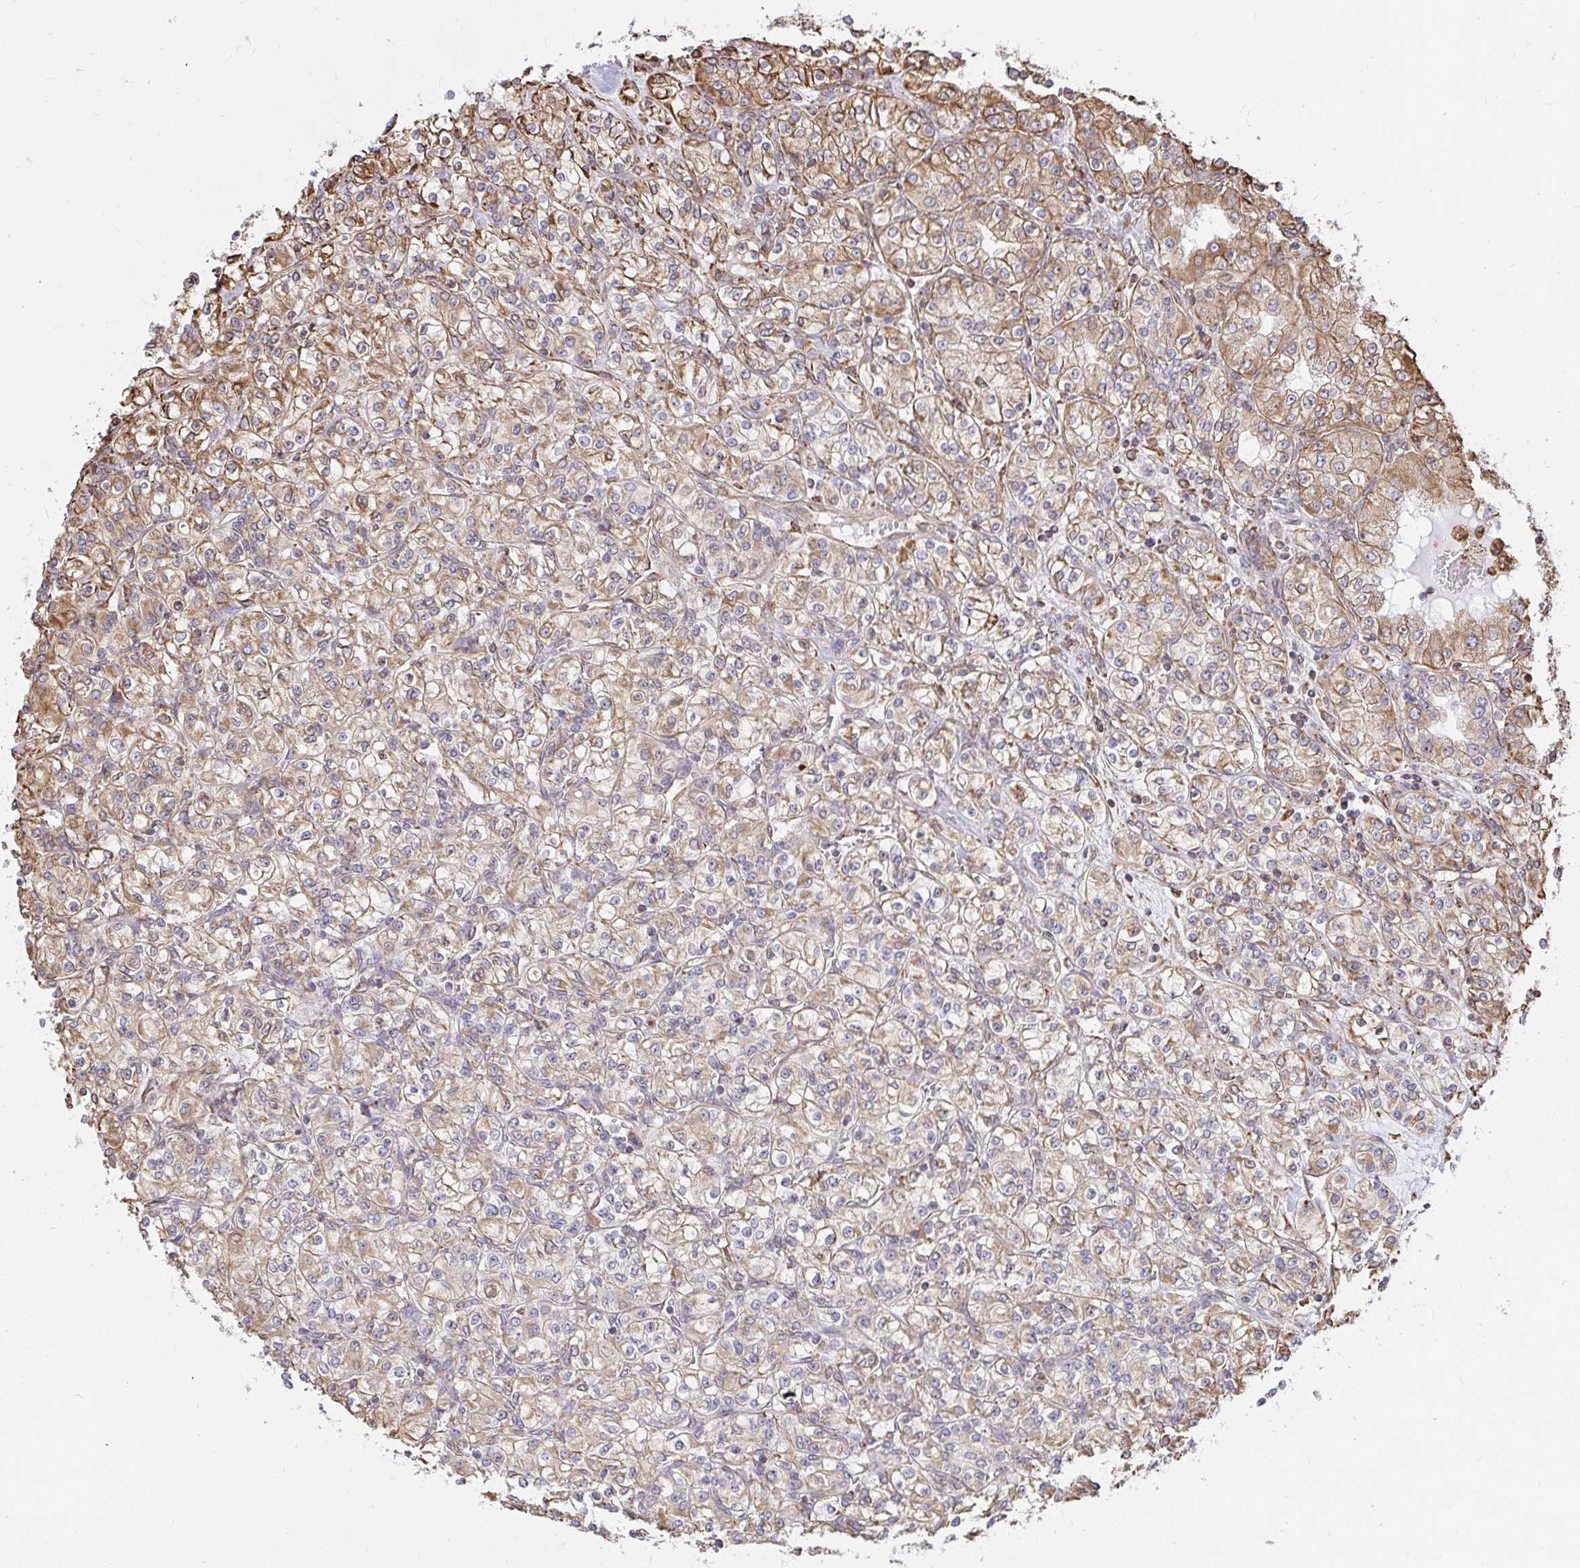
{"staining": {"intensity": "weak", "quantity": ">75%", "location": "cytoplasmic/membranous"}, "tissue": "renal cancer", "cell_type": "Tumor cells", "image_type": "cancer", "snomed": [{"axis": "morphology", "description": "Adenocarcinoma, NOS"}, {"axis": "topography", "description": "Kidney"}], "caption": "DAB (3,3'-diaminobenzidine) immunohistochemical staining of renal cancer (adenocarcinoma) demonstrates weak cytoplasmic/membranous protein positivity in approximately >75% of tumor cells. The staining was performed using DAB, with brown indicating positive protein expression. Nuclei are stained blue with hematoxylin.", "gene": "CLGN", "patient": {"sex": "male", "age": 77}}